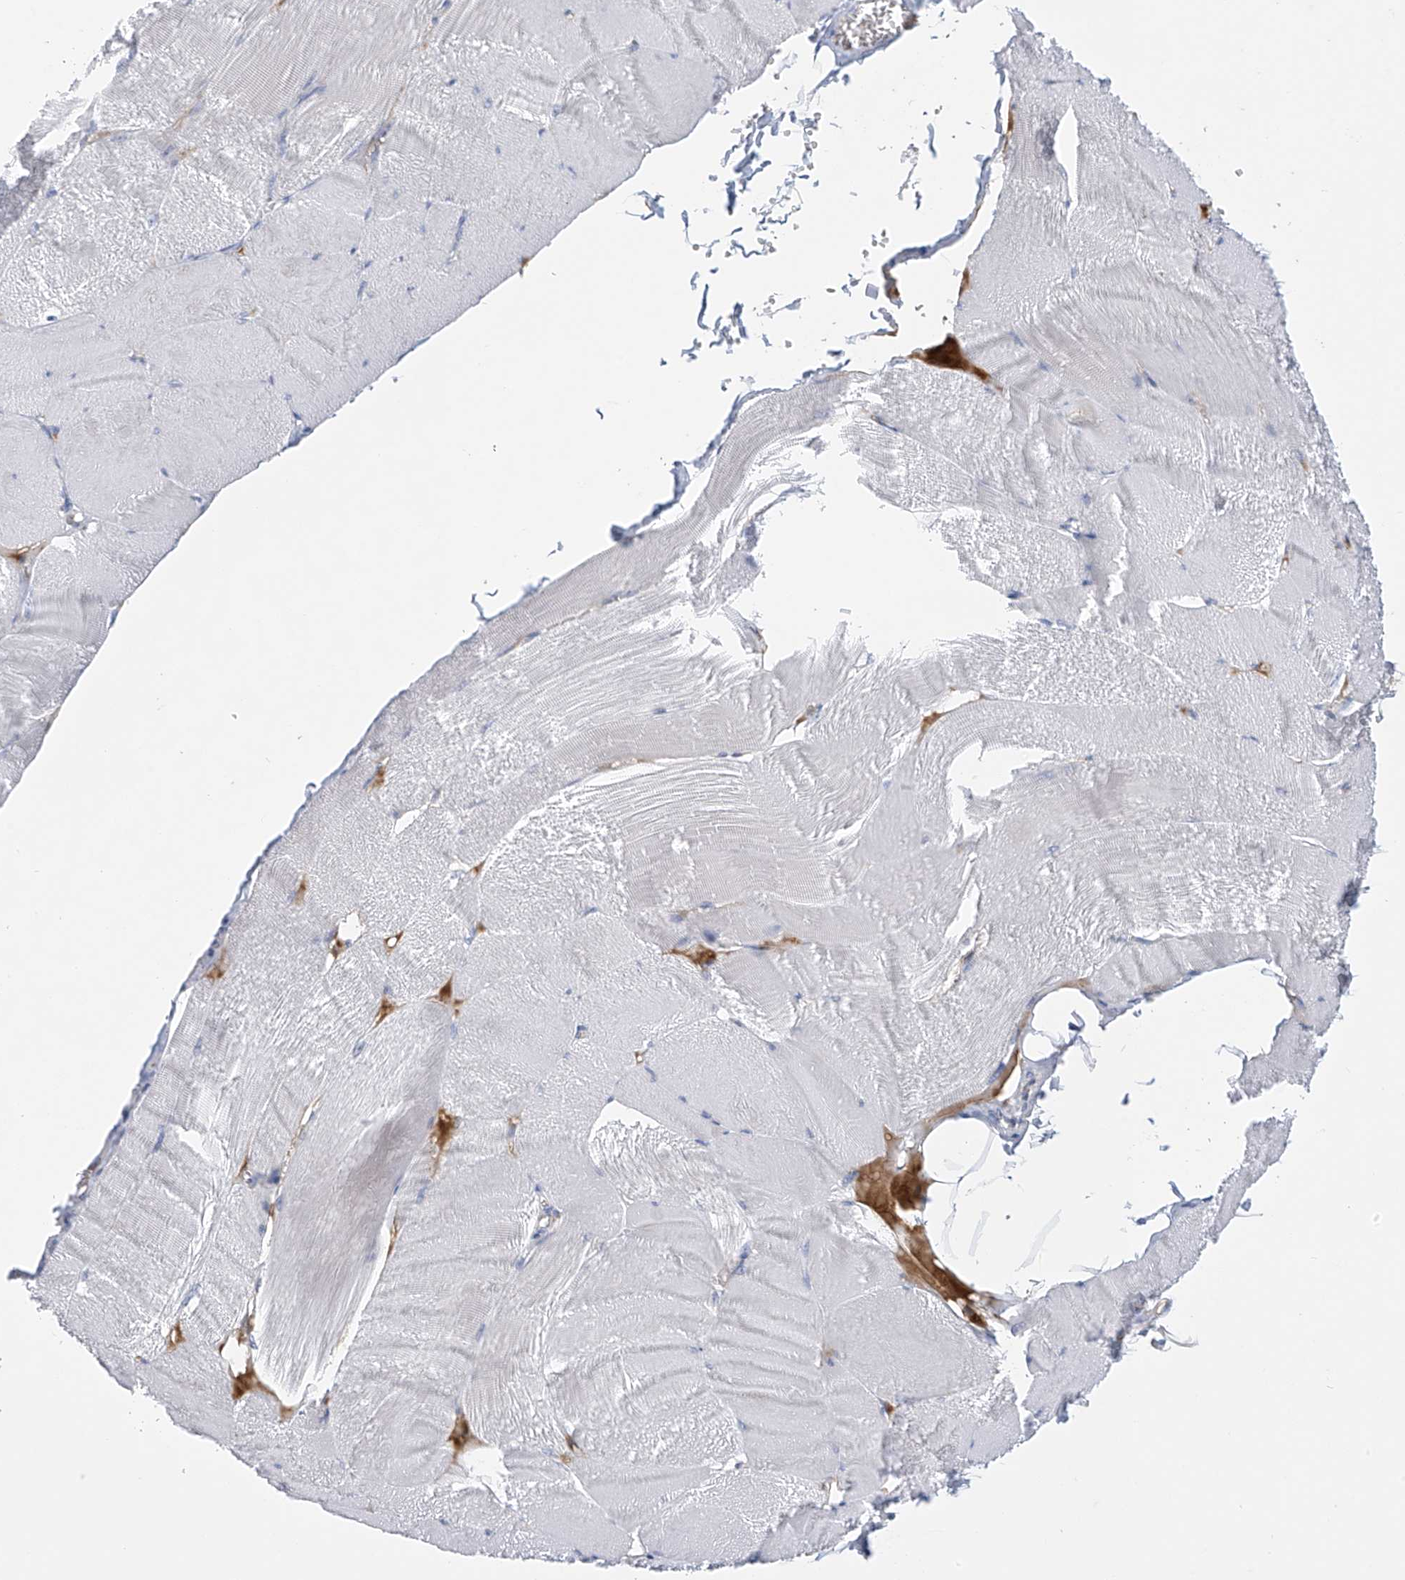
{"staining": {"intensity": "negative", "quantity": "none", "location": "none"}, "tissue": "skeletal muscle", "cell_type": "Myocytes", "image_type": "normal", "snomed": [{"axis": "morphology", "description": "Normal tissue, NOS"}, {"axis": "morphology", "description": "Basal cell carcinoma"}, {"axis": "topography", "description": "Skeletal muscle"}], "caption": "A high-resolution histopathology image shows immunohistochemistry (IHC) staining of normal skeletal muscle, which demonstrates no significant staining in myocytes.", "gene": "SLCO4A1", "patient": {"sex": "female", "age": 64}}